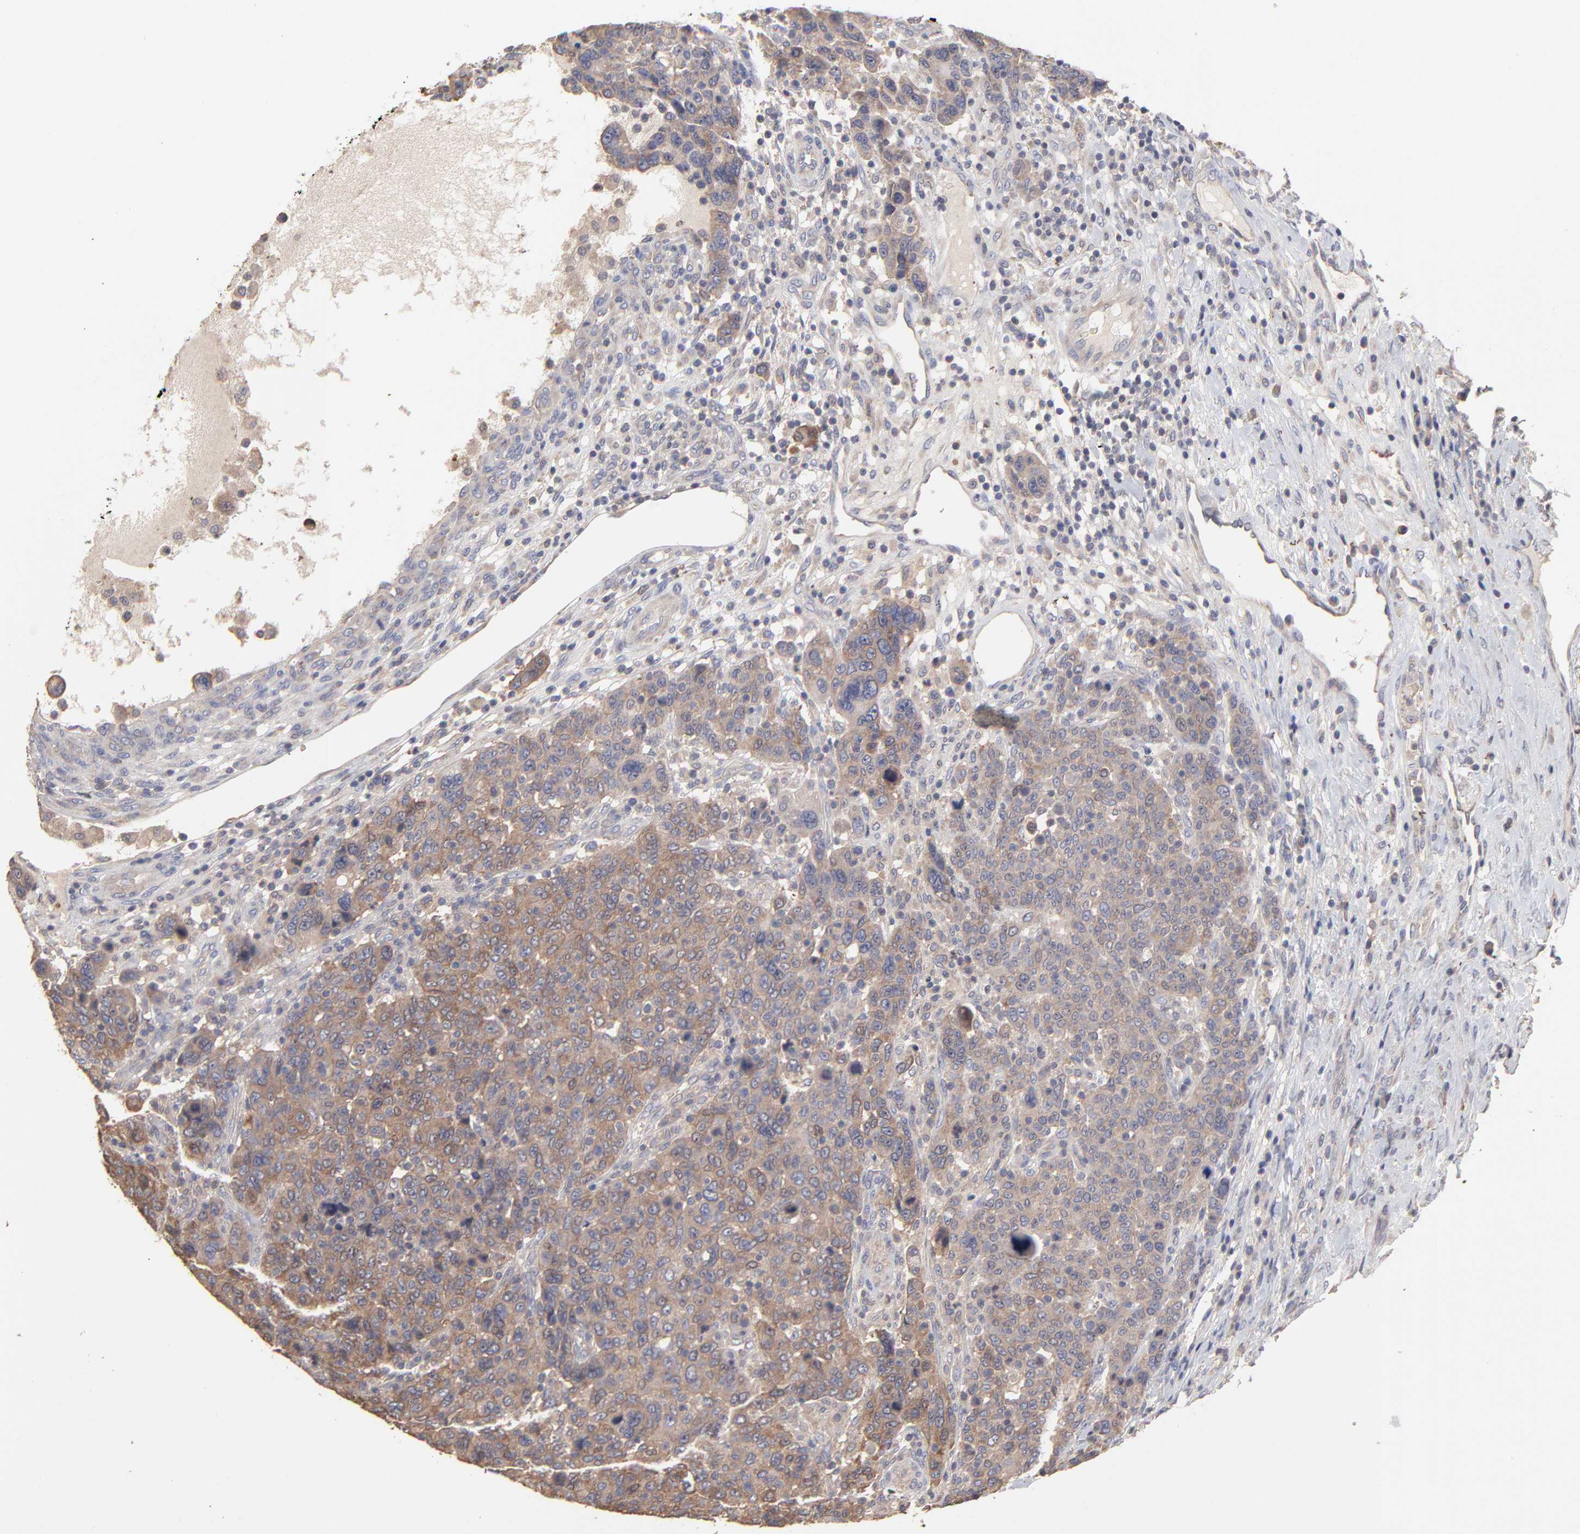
{"staining": {"intensity": "moderate", "quantity": ">75%", "location": "cytoplasmic/membranous"}, "tissue": "breast cancer", "cell_type": "Tumor cells", "image_type": "cancer", "snomed": [{"axis": "morphology", "description": "Duct carcinoma"}, {"axis": "topography", "description": "Breast"}], "caption": "The image shows a brown stain indicating the presence of a protein in the cytoplasmic/membranous of tumor cells in breast cancer (infiltrating ductal carcinoma).", "gene": "TANGO2", "patient": {"sex": "female", "age": 37}}